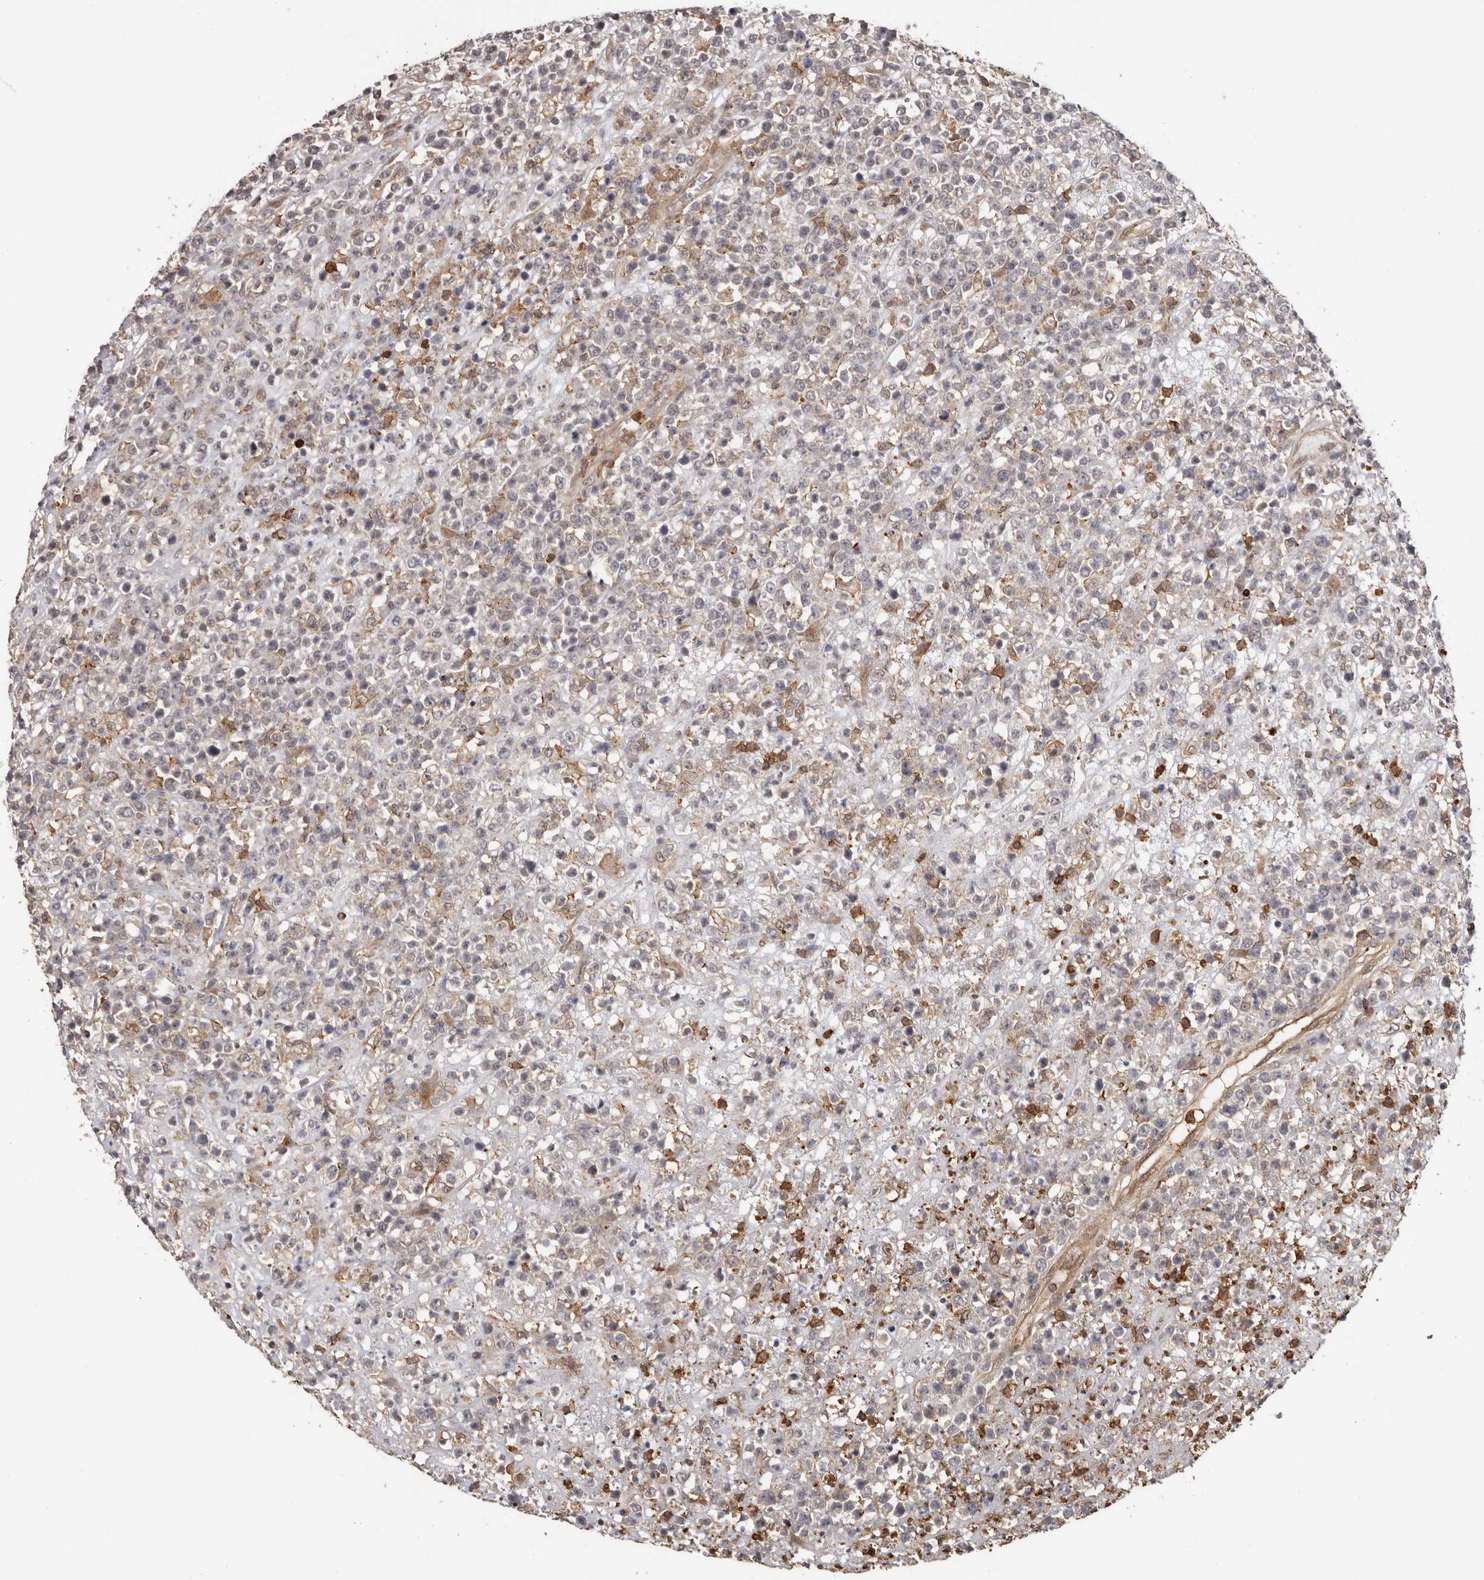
{"staining": {"intensity": "moderate", "quantity": "<25%", "location": "cytoplasmic/membranous"}, "tissue": "lymphoma", "cell_type": "Tumor cells", "image_type": "cancer", "snomed": [{"axis": "morphology", "description": "Malignant lymphoma, non-Hodgkin's type, High grade"}, {"axis": "topography", "description": "Colon"}], "caption": "Human lymphoma stained for a protein (brown) displays moderate cytoplasmic/membranous positive positivity in about <25% of tumor cells.", "gene": "PRR12", "patient": {"sex": "female", "age": 53}}